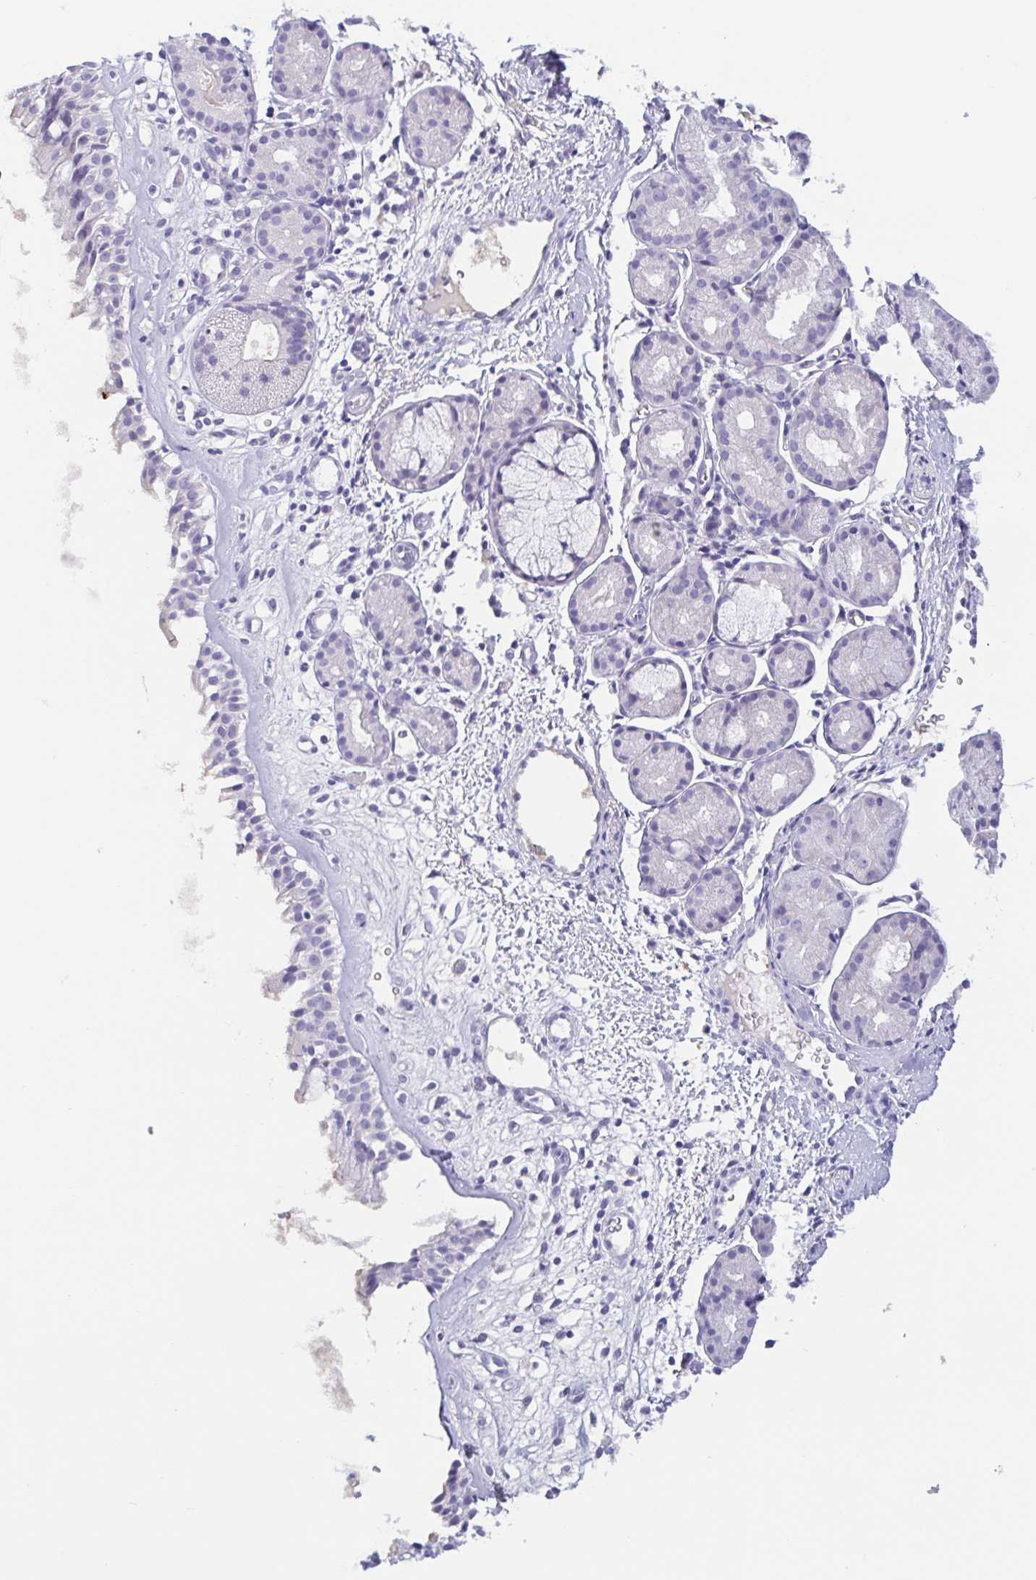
{"staining": {"intensity": "negative", "quantity": "none", "location": "none"}, "tissue": "nasopharynx", "cell_type": "Respiratory epithelial cells", "image_type": "normal", "snomed": [{"axis": "morphology", "description": "Normal tissue, NOS"}, {"axis": "topography", "description": "Nasopharynx"}], "caption": "Immunohistochemistry (IHC) of benign human nasopharynx demonstrates no positivity in respiratory epithelial cells.", "gene": "TREH", "patient": {"sex": "male", "age": 65}}